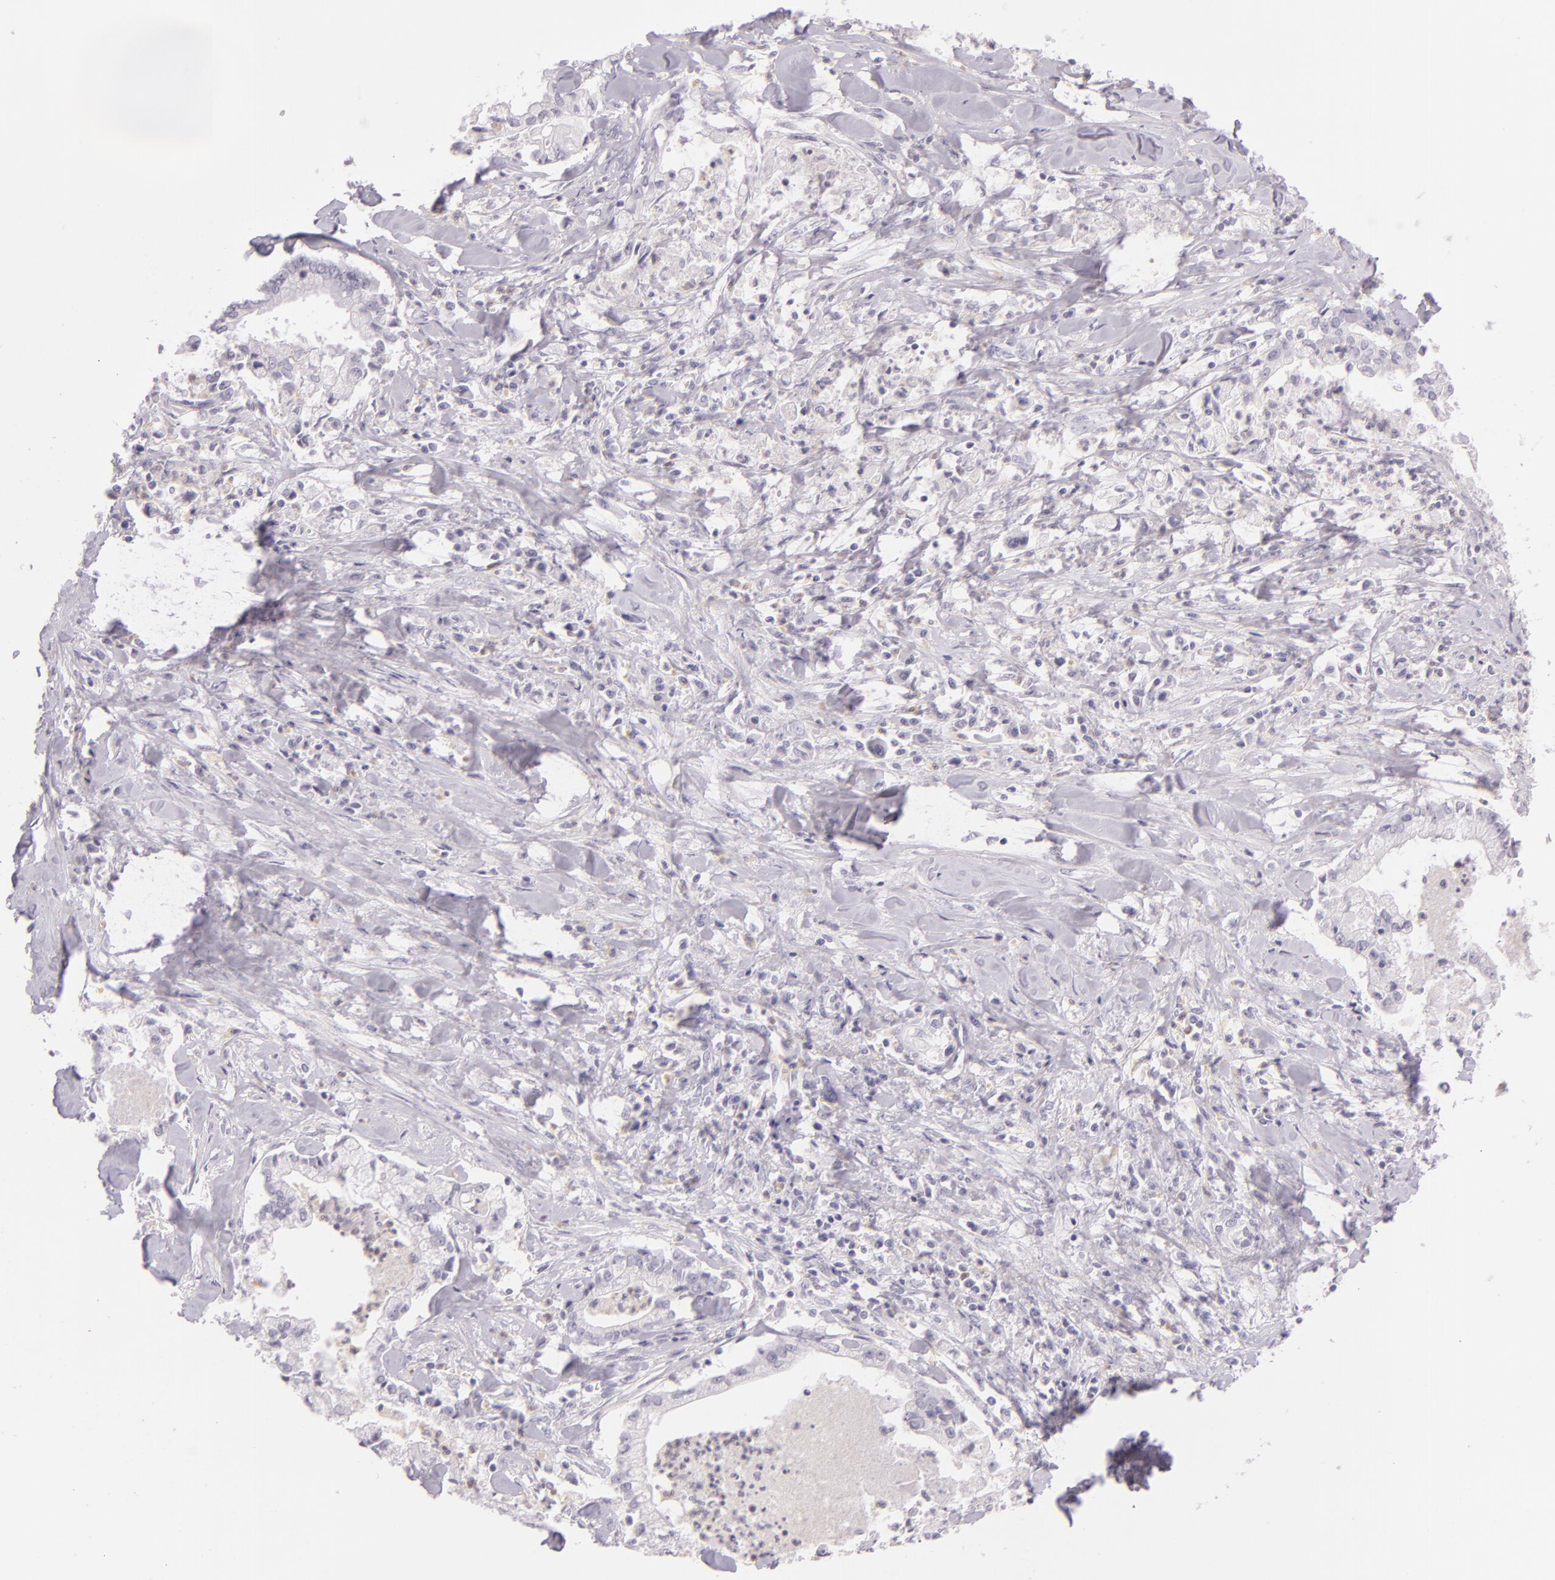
{"staining": {"intensity": "negative", "quantity": "none", "location": "none"}, "tissue": "liver cancer", "cell_type": "Tumor cells", "image_type": "cancer", "snomed": [{"axis": "morphology", "description": "Cholangiocarcinoma"}, {"axis": "topography", "description": "Liver"}], "caption": "The micrograph reveals no staining of tumor cells in liver cholangiocarcinoma.", "gene": "CBS", "patient": {"sex": "male", "age": 57}}